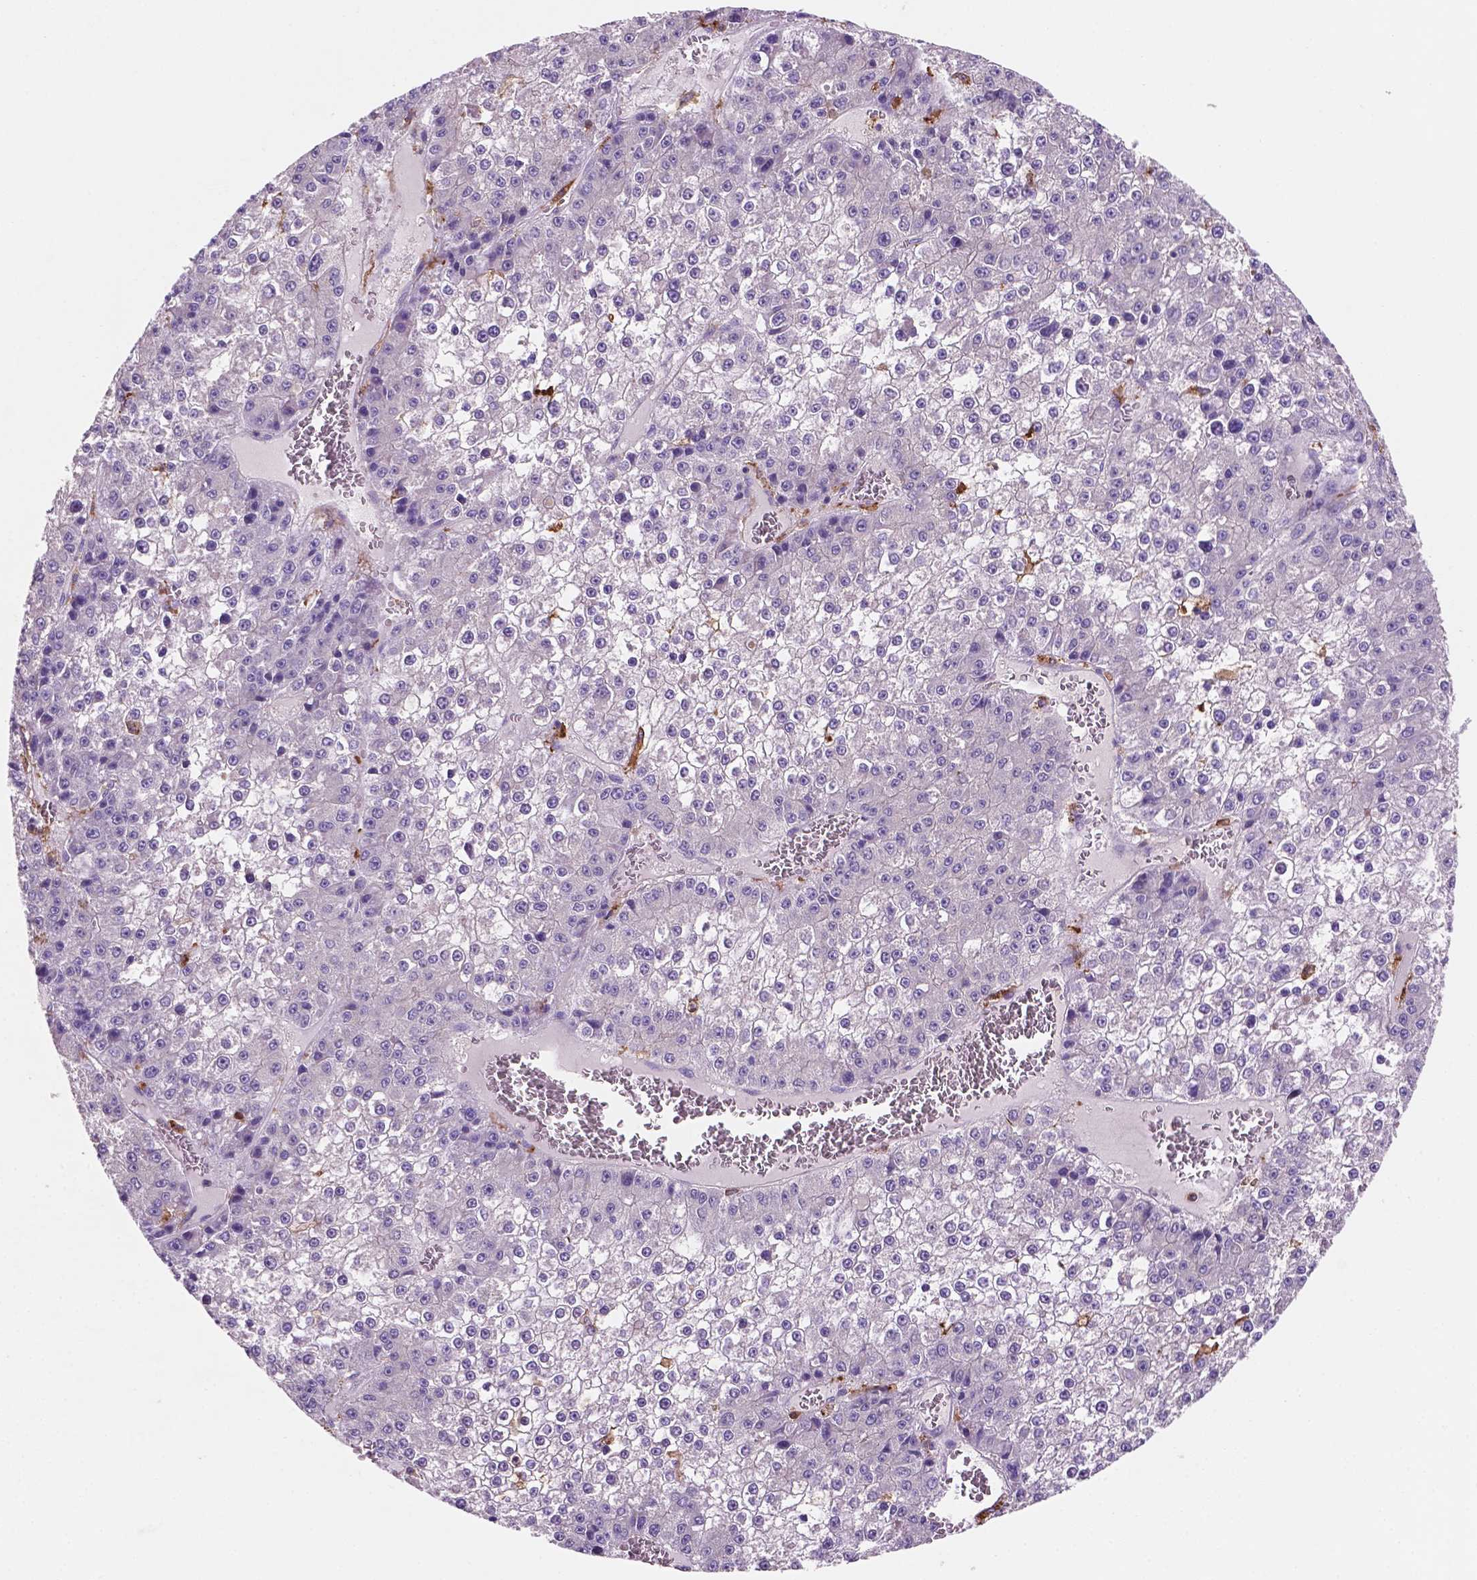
{"staining": {"intensity": "negative", "quantity": "none", "location": "none"}, "tissue": "liver cancer", "cell_type": "Tumor cells", "image_type": "cancer", "snomed": [{"axis": "morphology", "description": "Carcinoma, Hepatocellular, NOS"}, {"axis": "topography", "description": "Liver"}], "caption": "The IHC micrograph has no significant staining in tumor cells of liver cancer (hepatocellular carcinoma) tissue.", "gene": "MKRN2OS", "patient": {"sex": "female", "age": 73}}